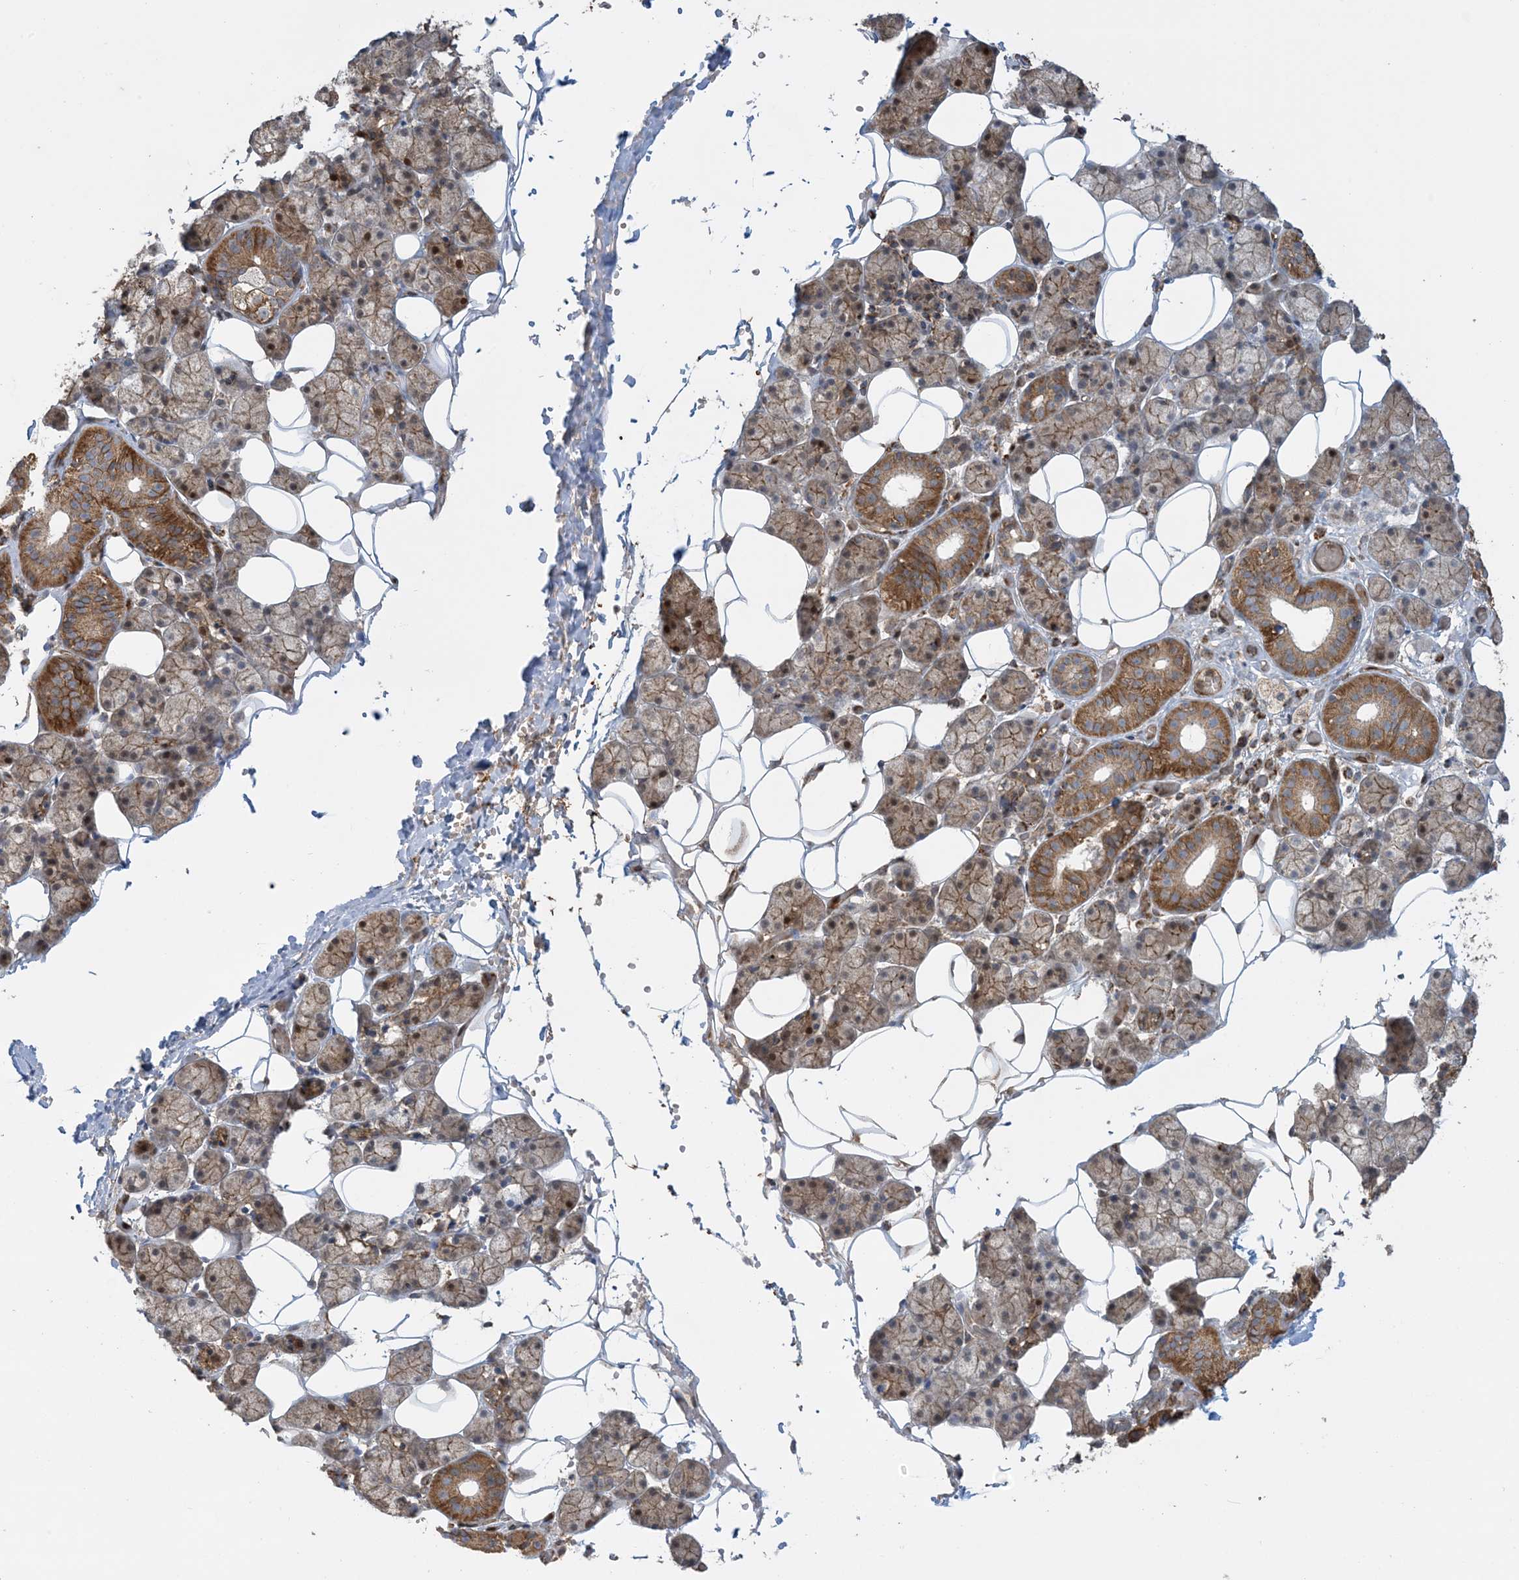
{"staining": {"intensity": "moderate", "quantity": ">75%", "location": "cytoplasmic/membranous"}, "tissue": "salivary gland", "cell_type": "Glandular cells", "image_type": "normal", "snomed": [{"axis": "morphology", "description": "Normal tissue, NOS"}, {"axis": "topography", "description": "Salivary gland"}], "caption": "High-magnification brightfield microscopy of benign salivary gland stained with DAB (brown) and counterstained with hematoxylin (blue). glandular cells exhibit moderate cytoplasmic/membranous staining is appreciated in approximately>75% of cells.", "gene": "PPM1F", "patient": {"sex": "female", "age": 33}}